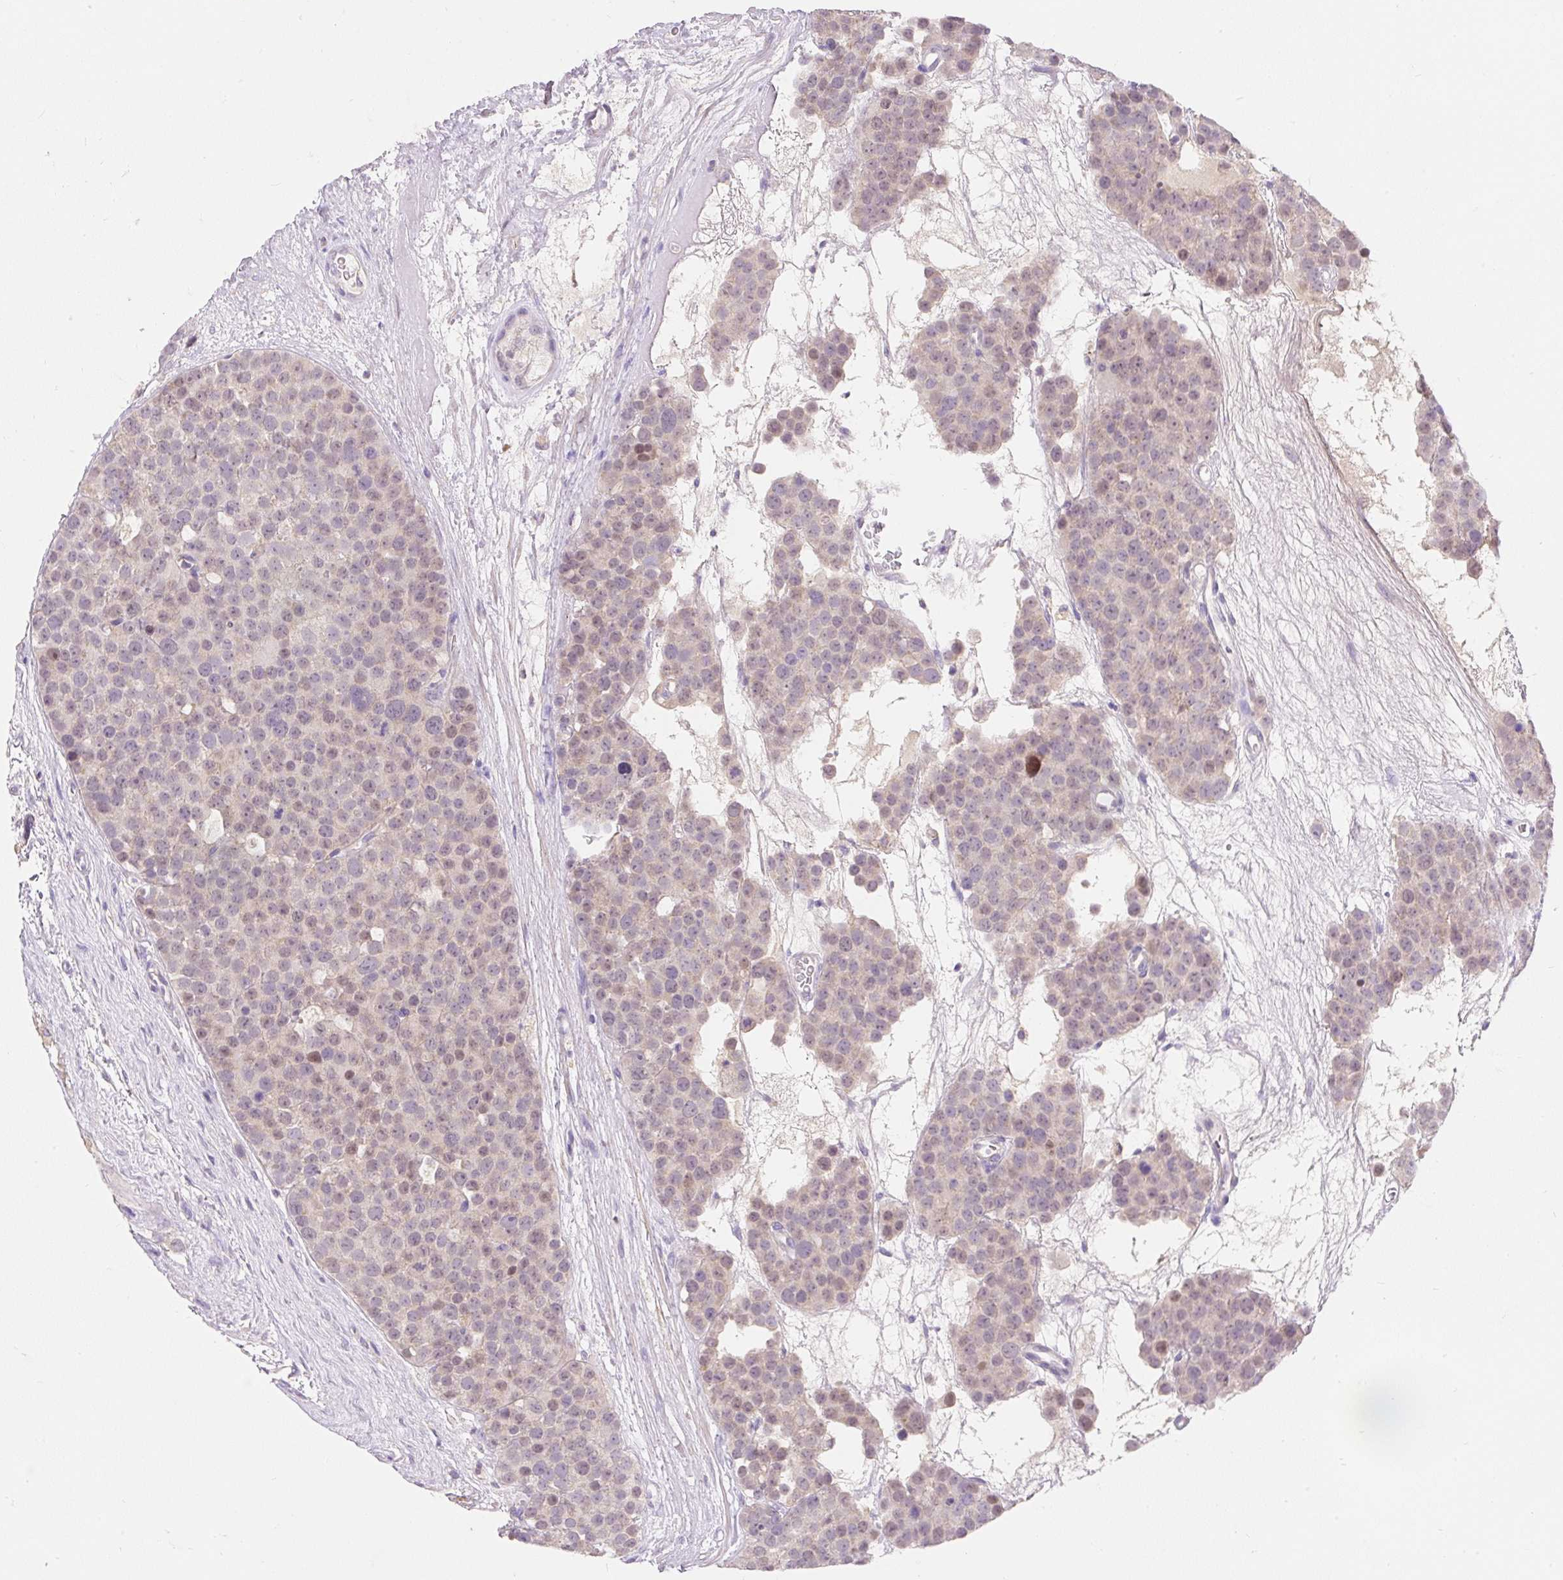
{"staining": {"intensity": "weak", "quantity": "<25%", "location": "nuclear"}, "tissue": "testis cancer", "cell_type": "Tumor cells", "image_type": "cancer", "snomed": [{"axis": "morphology", "description": "Seminoma, NOS"}, {"axis": "topography", "description": "Testis"}], "caption": "A histopathology image of human testis cancer (seminoma) is negative for staining in tumor cells.", "gene": "PMAIP1", "patient": {"sex": "male", "age": 71}}